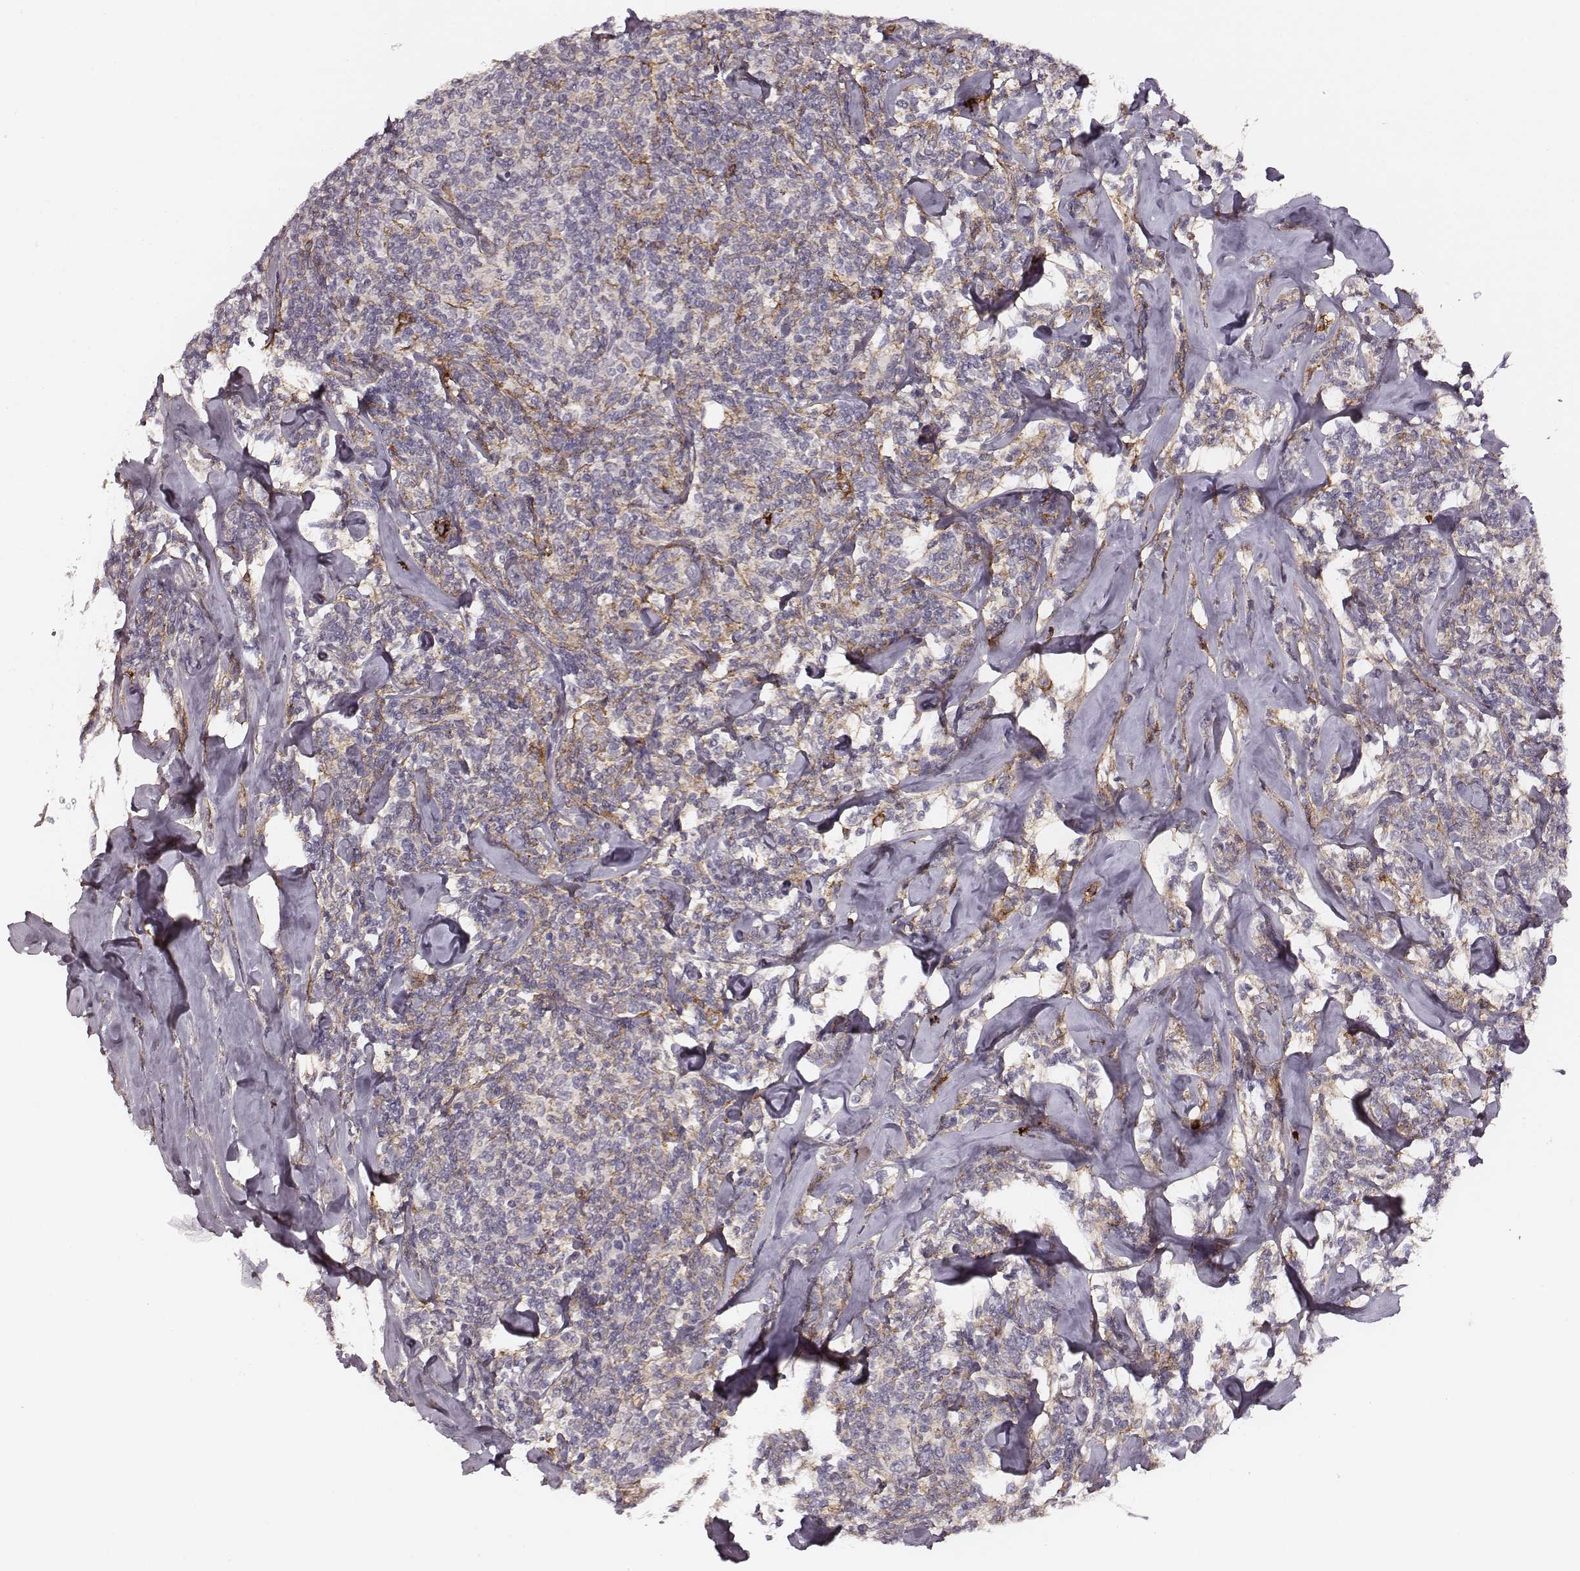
{"staining": {"intensity": "weak", "quantity": ">75%", "location": "cytoplasmic/membranous"}, "tissue": "lymphoma", "cell_type": "Tumor cells", "image_type": "cancer", "snomed": [{"axis": "morphology", "description": "Malignant lymphoma, non-Hodgkin's type, Low grade"}, {"axis": "topography", "description": "Lymph node"}], "caption": "A high-resolution photomicrograph shows immunohistochemistry staining of low-grade malignant lymphoma, non-Hodgkin's type, which reveals weak cytoplasmic/membranous positivity in about >75% of tumor cells.", "gene": "ZYX", "patient": {"sex": "female", "age": 56}}